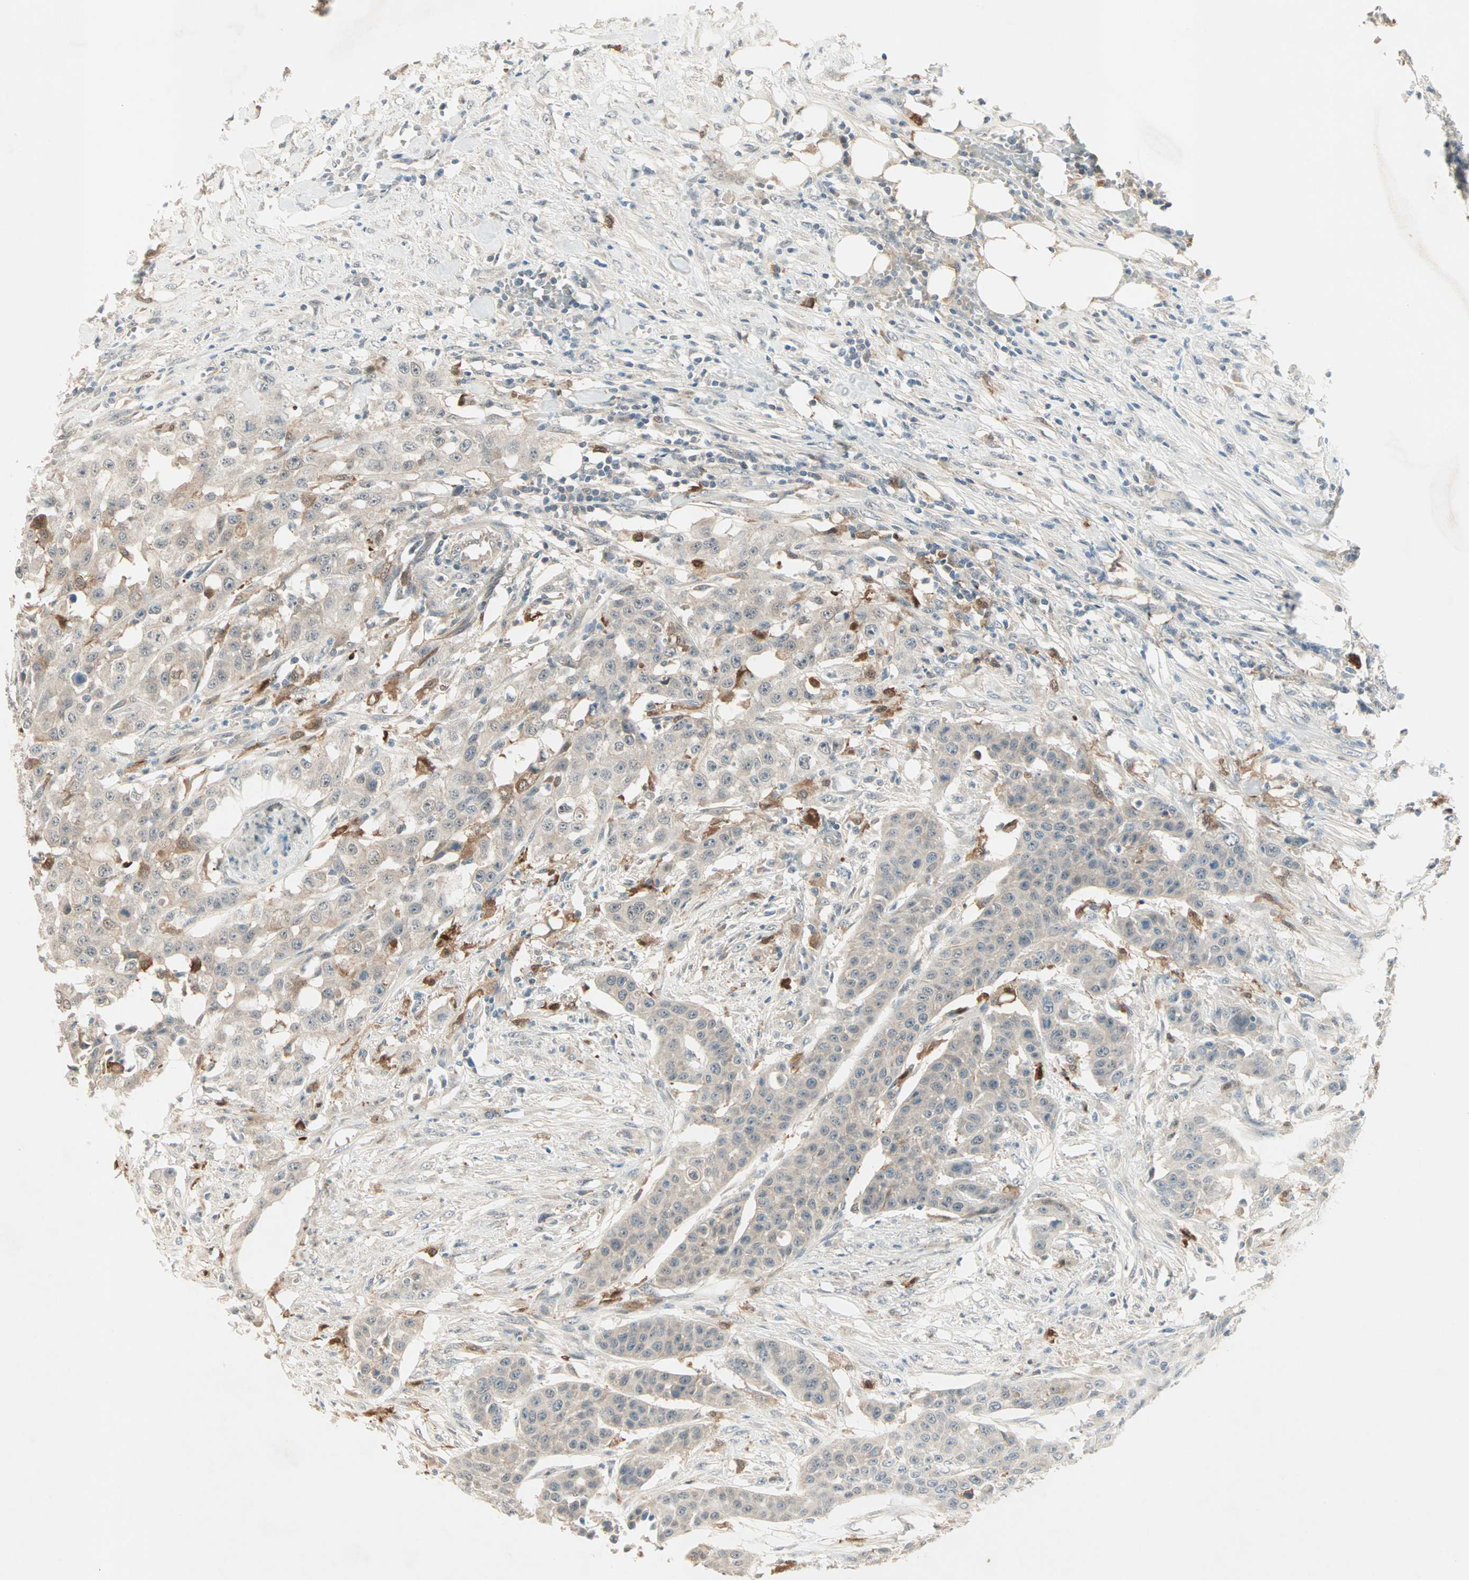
{"staining": {"intensity": "weak", "quantity": ">75%", "location": "cytoplasmic/membranous"}, "tissue": "urothelial cancer", "cell_type": "Tumor cells", "image_type": "cancer", "snomed": [{"axis": "morphology", "description": "Urothelial carcinoma, High grade"}, {"axis": "topography", "description": "Urinary bladder"}], "caption": "High-grade urothelial carcinoma stained for a protein (brown) demonstrates weak cytoplasmic/membranous positive staining in about >75% of tumor cells.", "gene": "RTL6", "patient": {"sex": "male", "age": 74}}